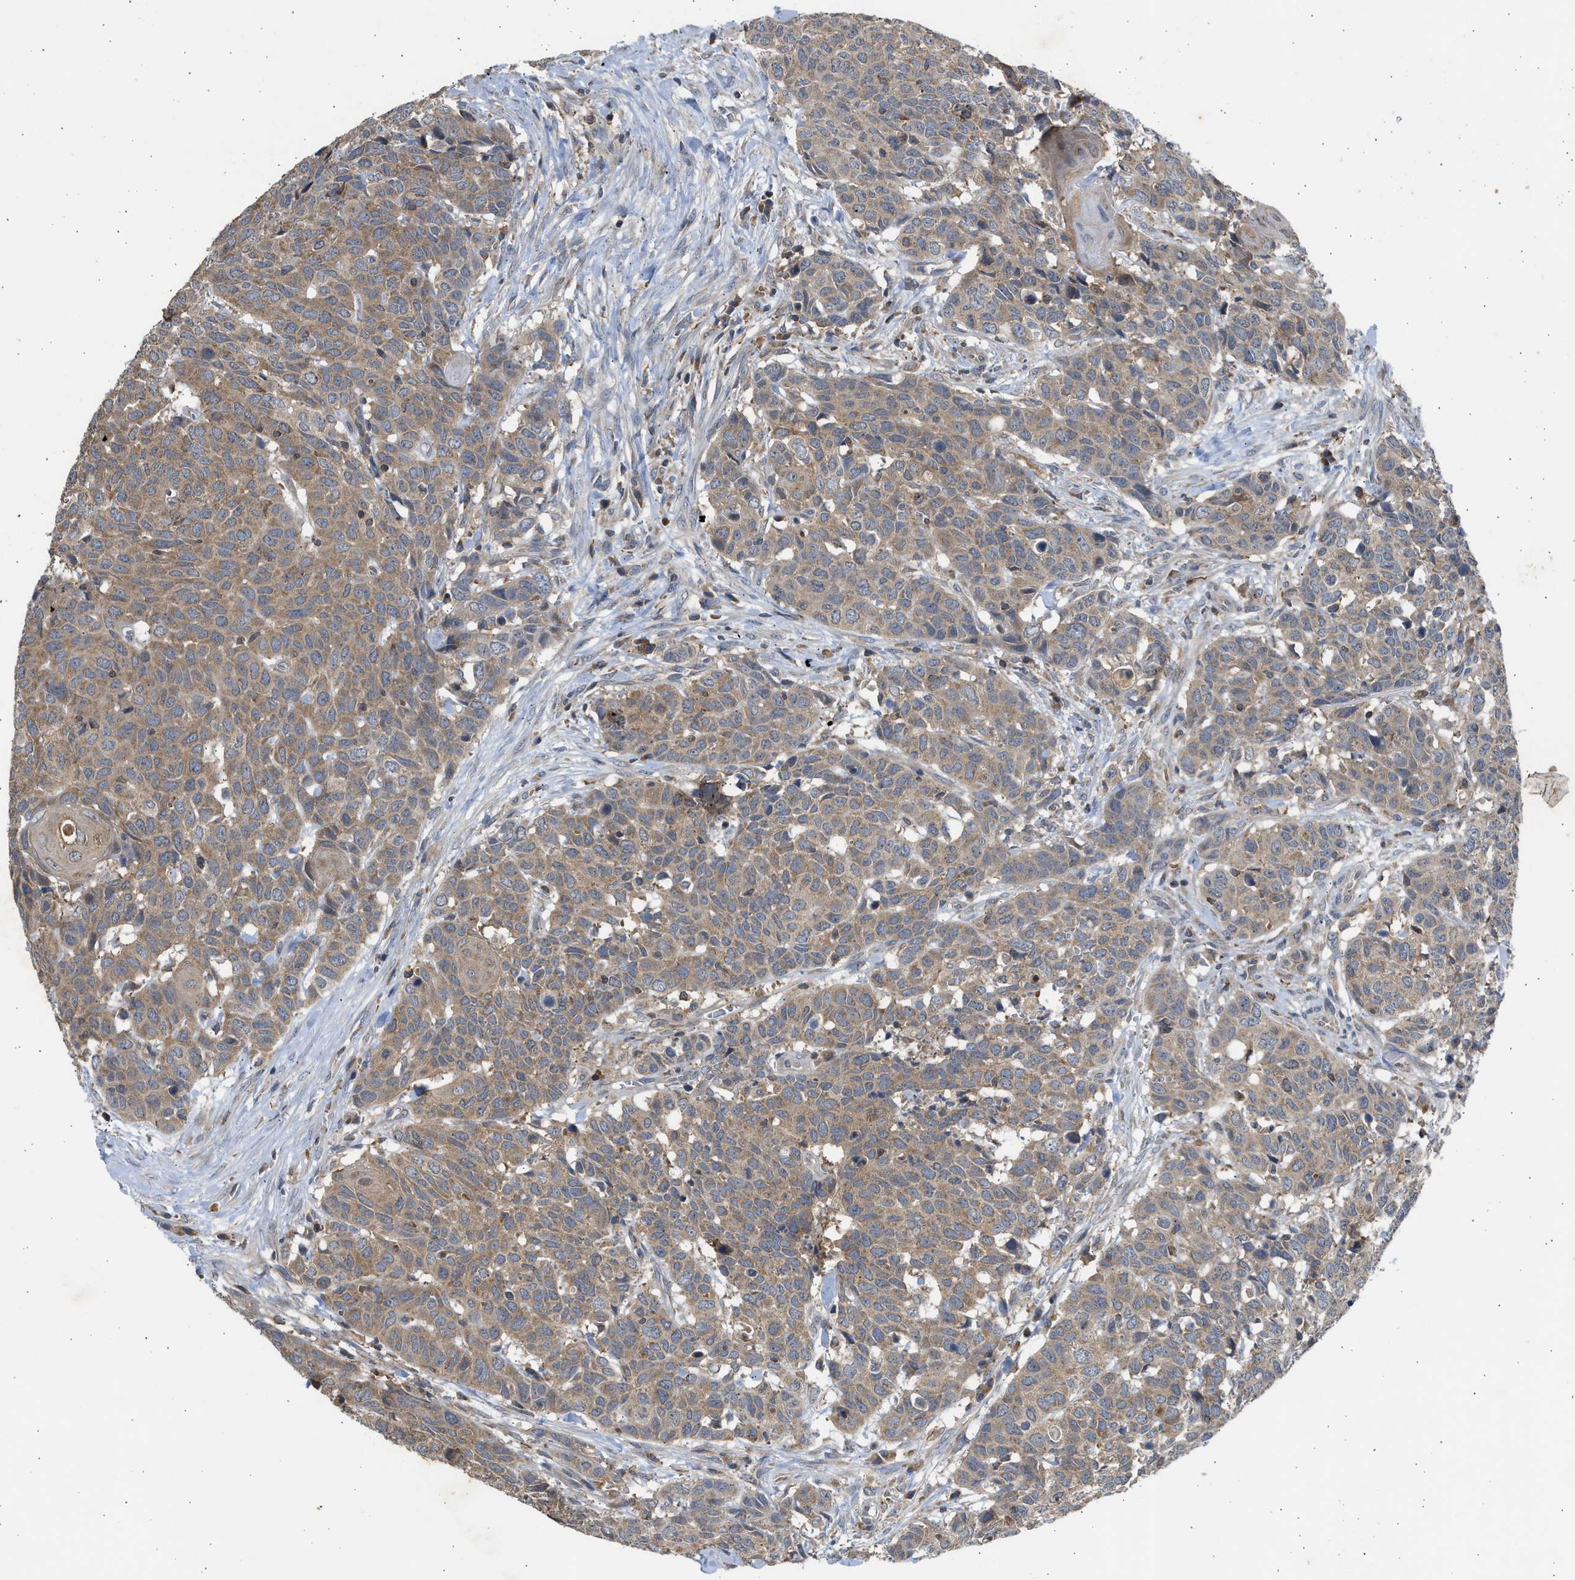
{"staining": {"intensity": "weak", "quantity": ">75%", "location": "cytoplasmic/membranous"}, "tissue": "head and neck cancer", "cell_type": "Tumor cells", "image_type": "cancer", "snomed": [{"axis": "morphology", "description": "Squamous cell carcinoma, NOS"}, {"axis": "topography", "description": "Head-Neck"}], "caption": "Immunohistochemistry of human squamous cell carcinoma (head and neck) reveals low levels of weak cytoplasmic/membranous staining in approximately >75% of tumor cells. Using DAB (brown) and hematoxylin (blue) stains, captured at high magnification using brightfield microscopy.", "gene": "CYP1A1", "patient": {"sex": "male", "age": 66}}